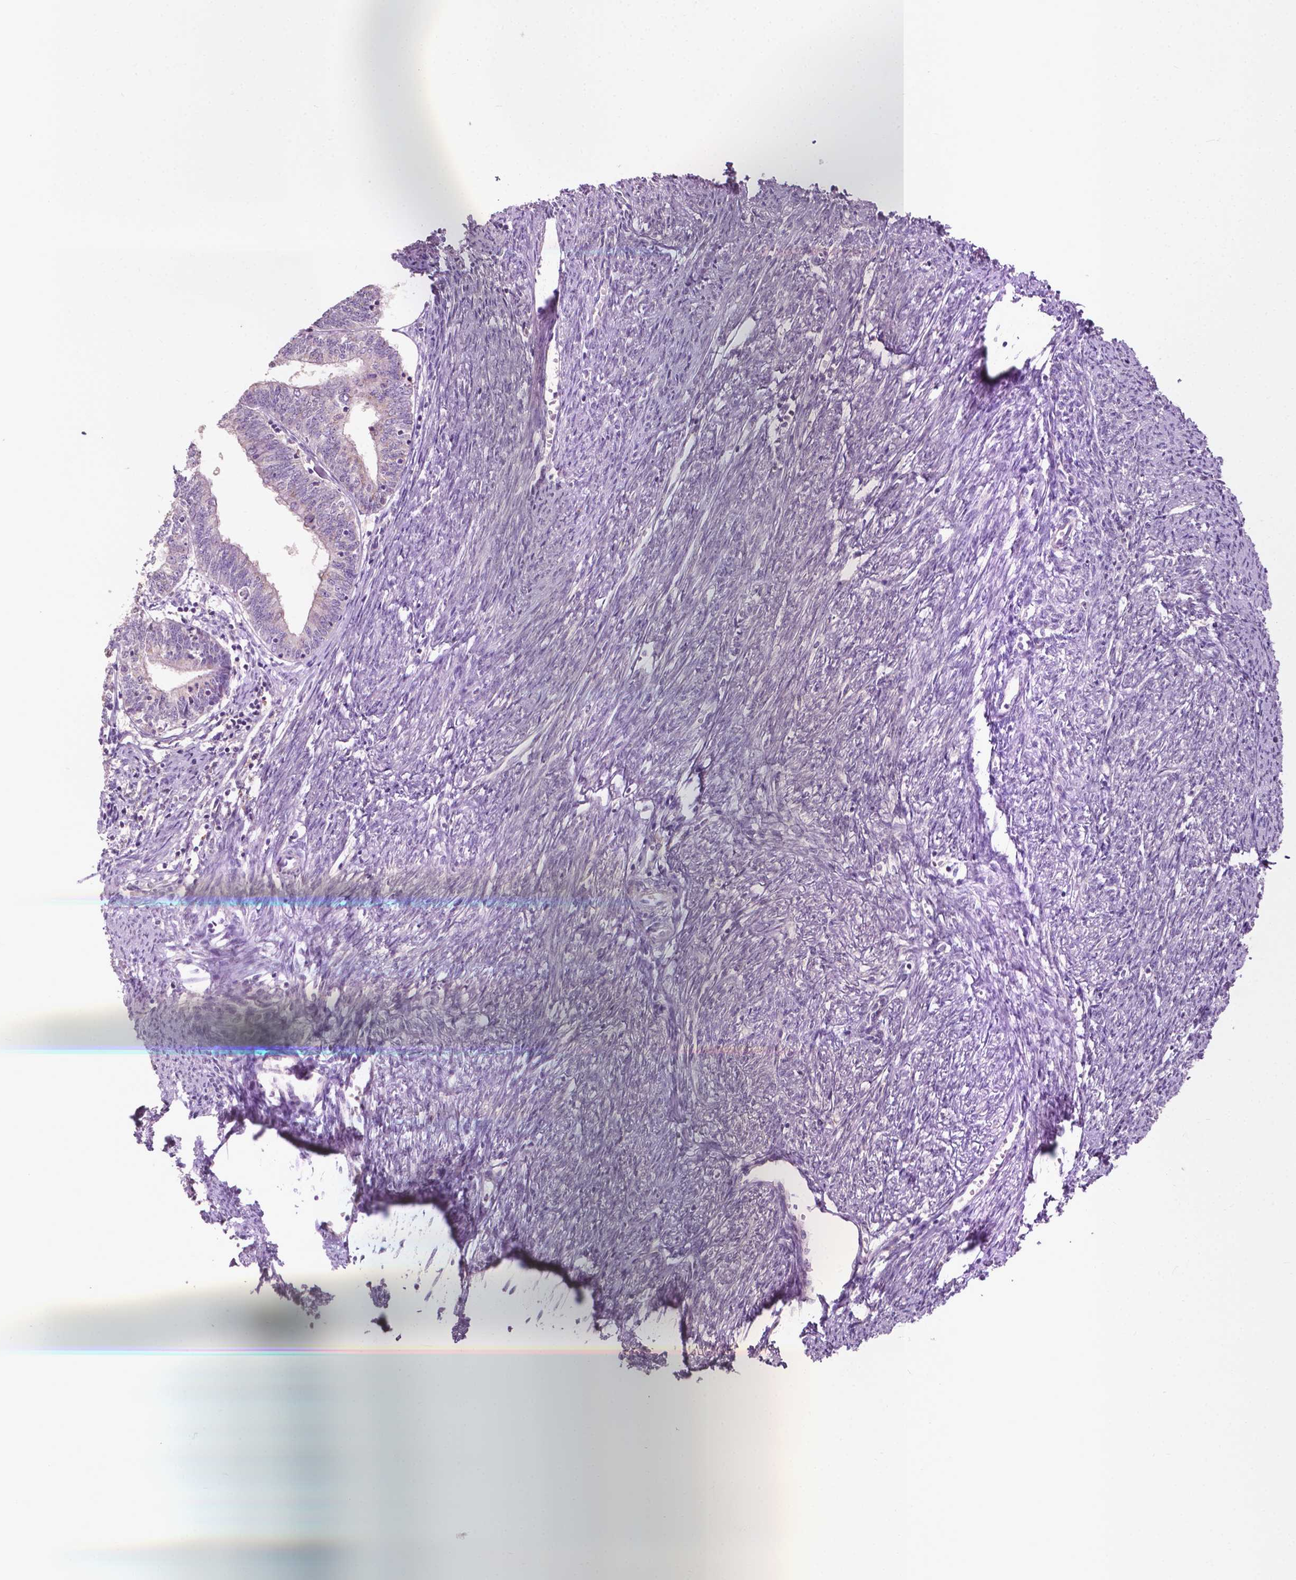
{"staining": {"intensity": "negative", "quantity": "none", "location": "none"}, "tissue": "endometrial cancer", "cell_type": "Tumor cells", "image_type": "cancer", "snomed": [{"axis": "morphology", "description": "Adenocarcinoma, NOS"}, {"axis": "topography", "description": "Endometrium"}], "caption": "Immunohistochemical staining of human endometrial cancer (adenocarcinoma) reveals no significant expression in tumor cells.", "gene": "EBAG9", "patient": {"sex": "female", "age": 61}}